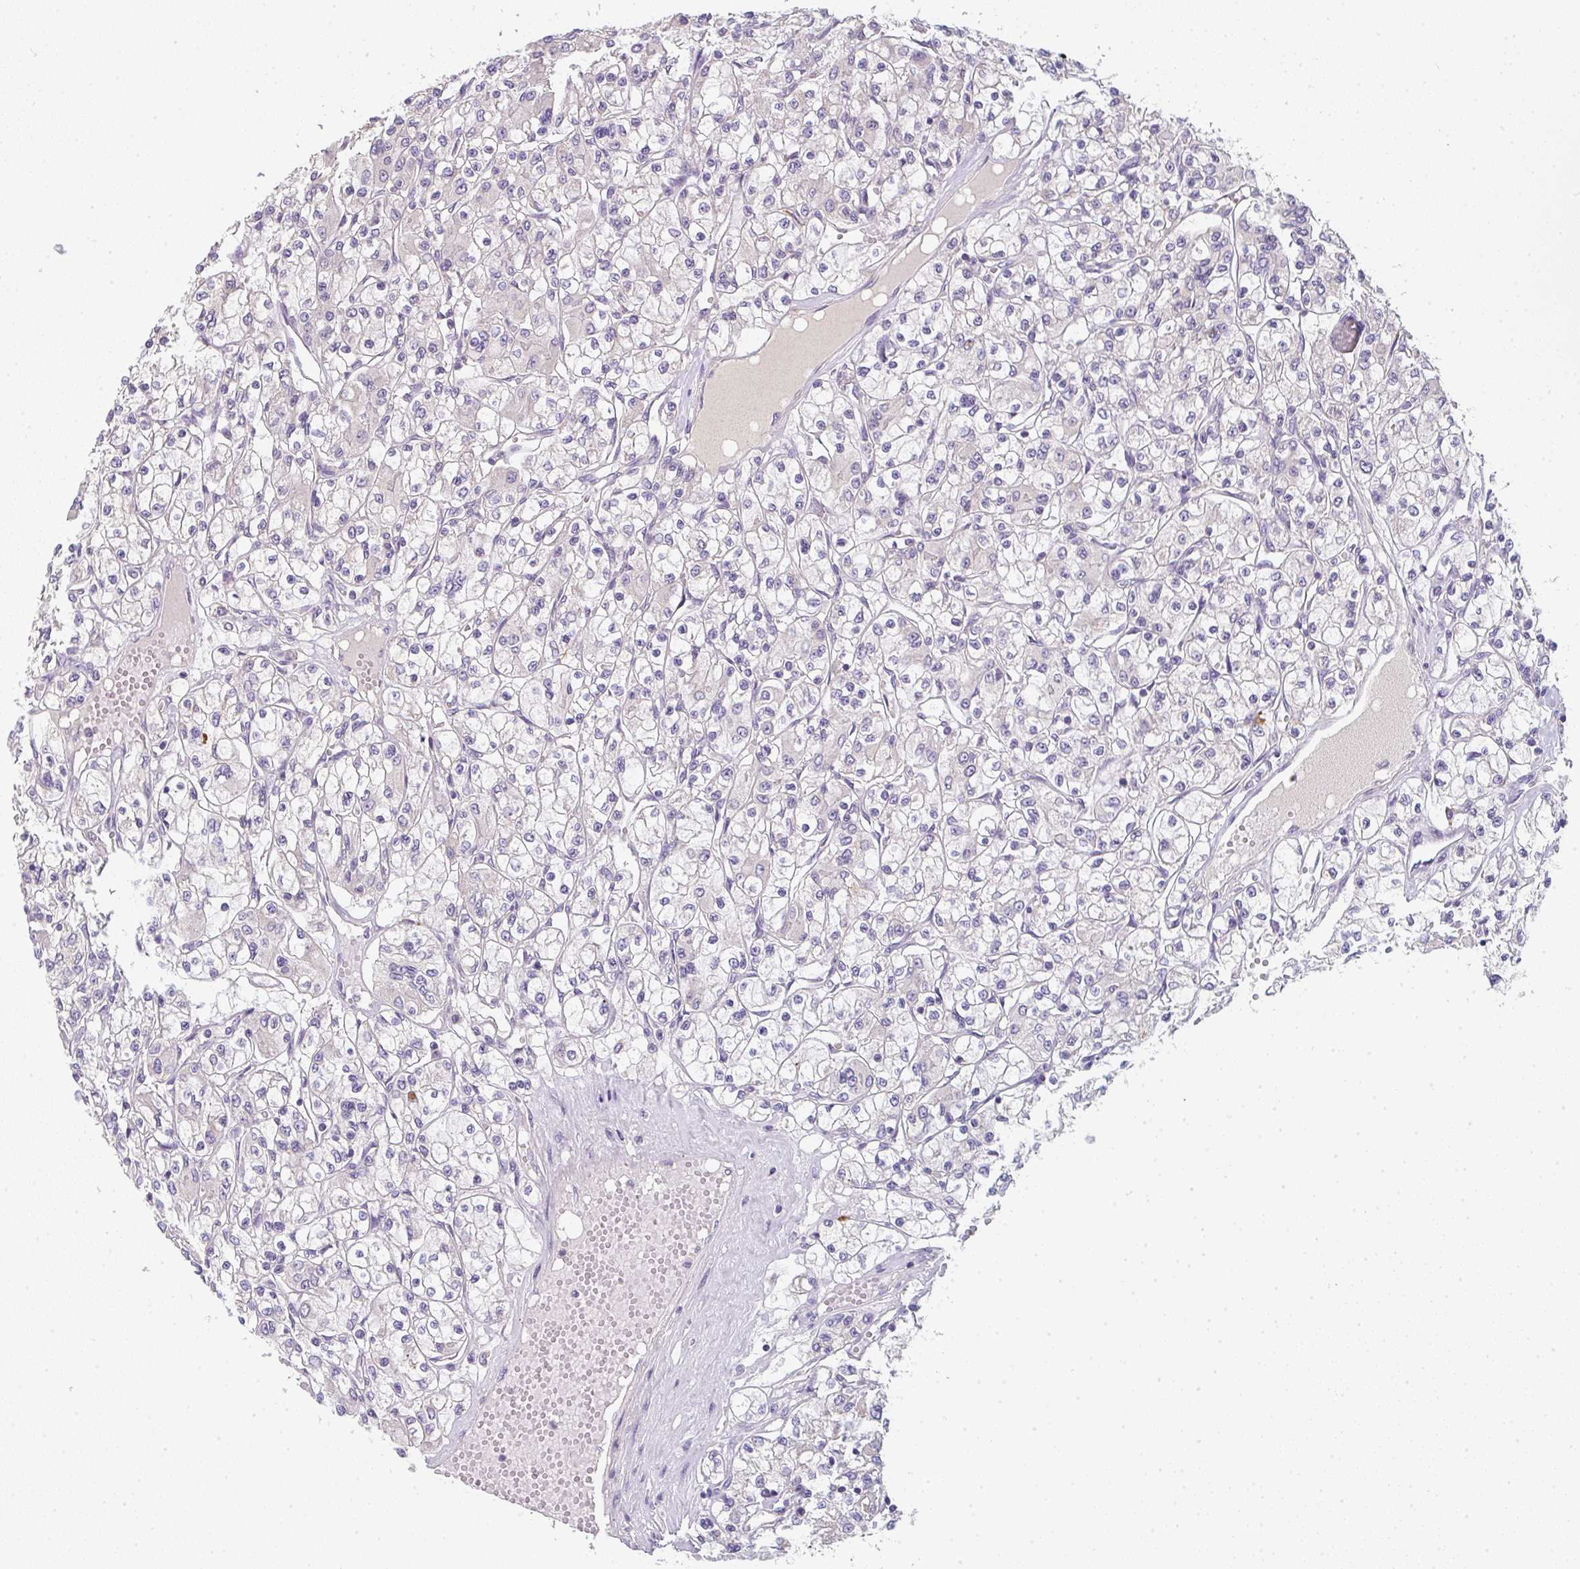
{"staining": {"intensity": "negative", "quantity": "none", "location": "none"}, "tissue": "renal cancer", "cell_type": "Tumor cells", "image_type": "cancer", "snomed": [{"axis": "morphology", "description": "Adenocarcinoma, NOS"}, {"axis": "topography", "description": "Kidney"}], "caption": "IHC micrograph of renal cancer (adenocarcinoma) stained for a protein (brown), which demonstrates no positivity in tumor cells.", "gene": "ZNF215", "patient": {"sex": "female", "age": 59}}